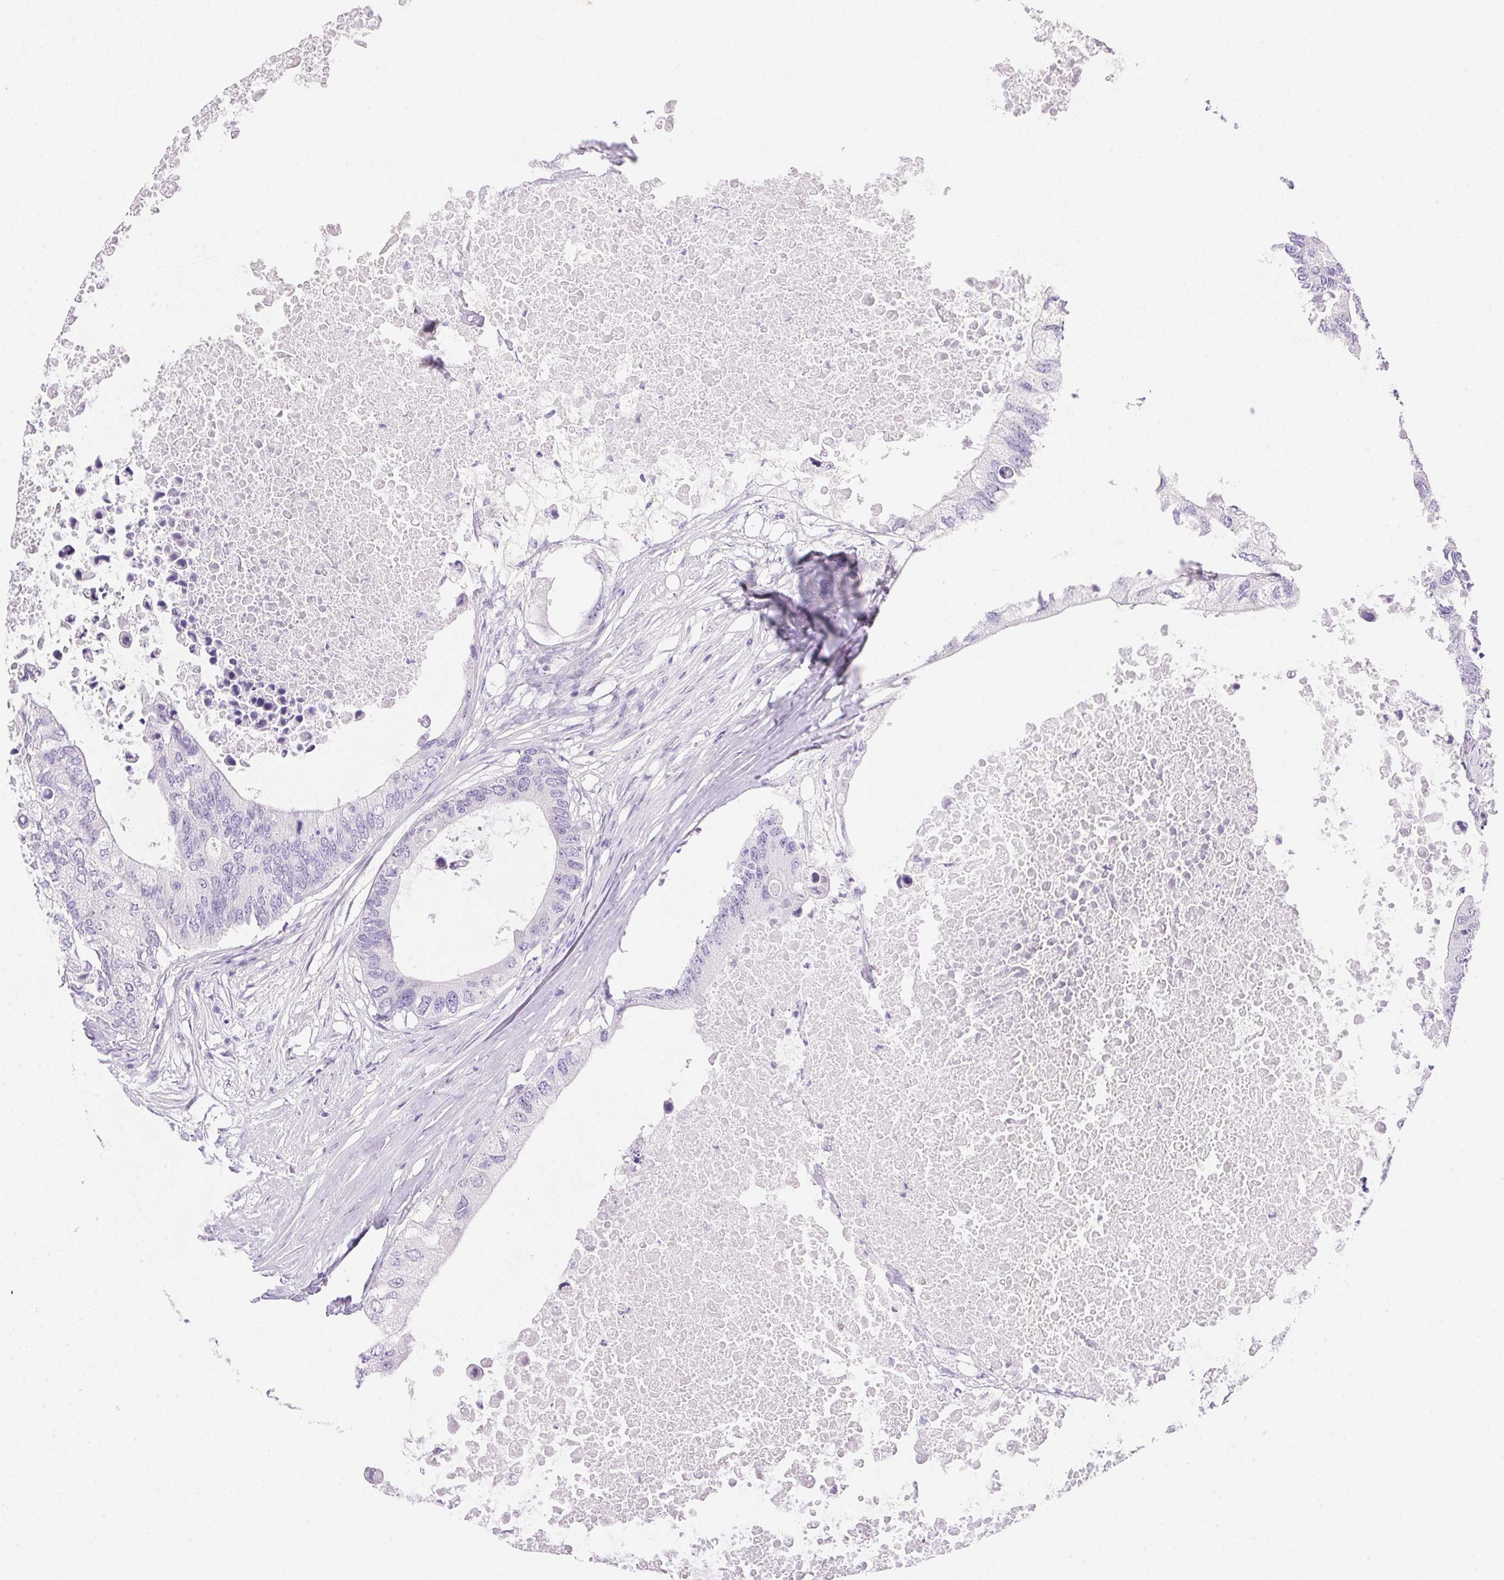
{"staining": {"intensity": "negative", "quantity": "none", "location": "none"}, "tissue": "colorectal cancer", "cell_type": "Tumor cells", "image_type": "cancer", "snomed": [{"axis": "morphology", "description": "Adenocarcinoma, NOS"}, {"axis": "topography", "description": "Colon"}], "caption": "Colorectal cancer stained for a protein using immunohistochemistry reveals no expression tumor cells.", "gene": "DHCR24", "patient": {"sex": "male", "age": 71}}